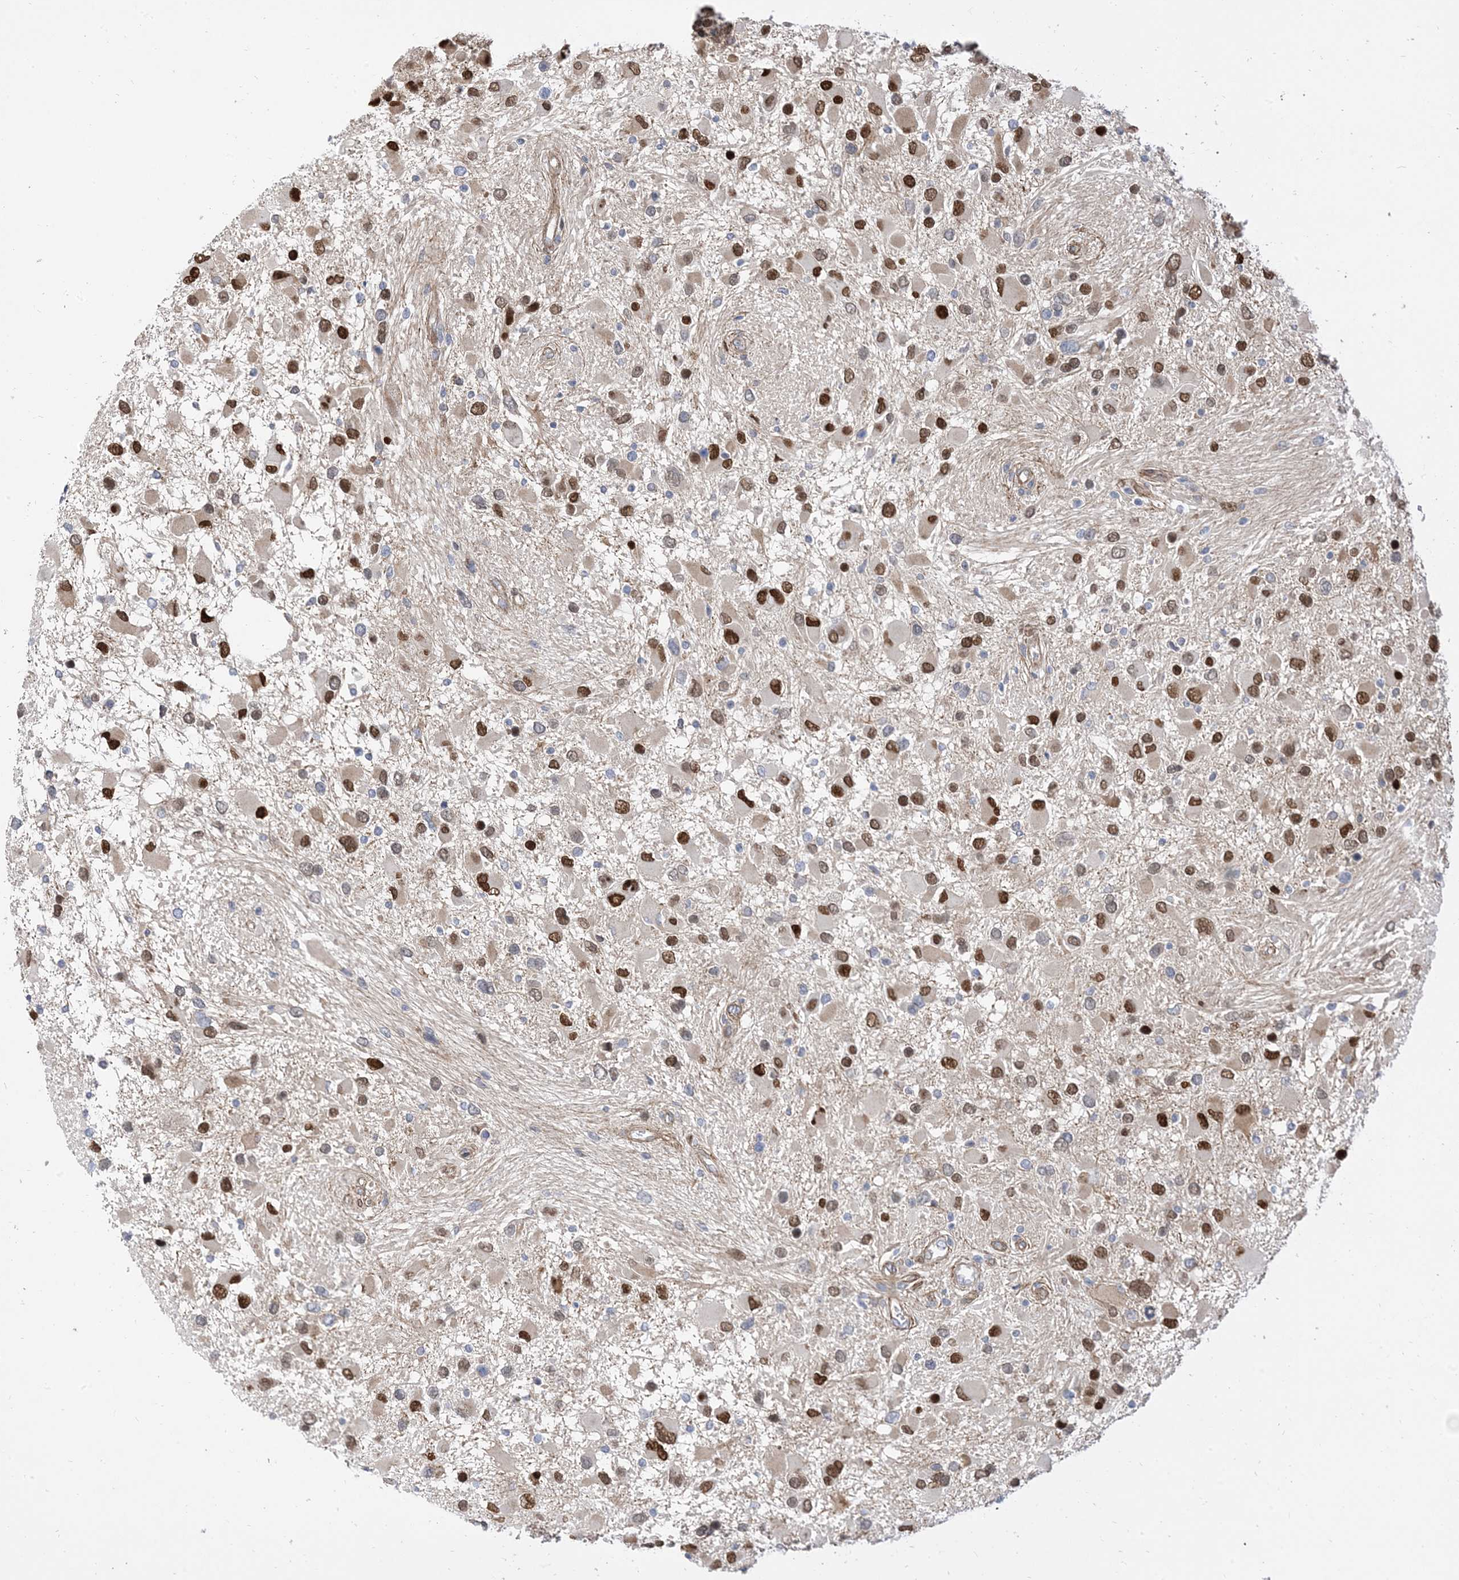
{"staining": {"intensity": "moderate", "quantity": "25%-75%", "location": "nuclear"}, "tissue": "glioma", "cell_type": "Tumor cells", "image_type": "cancer", "snomed": [{"axis": "morphology", "description": "Glioma, malignant, High grade"}, {"axis": "topography", "description": "Brain"}], "caption": "Approximately 25%-75% of tumor cells in human glioma reveal moderate nuclear protein expression as visualized by brown immunohistochemical staining.", "gene": "TYSND1", "patient": {"sex": "male", "age": 53}}